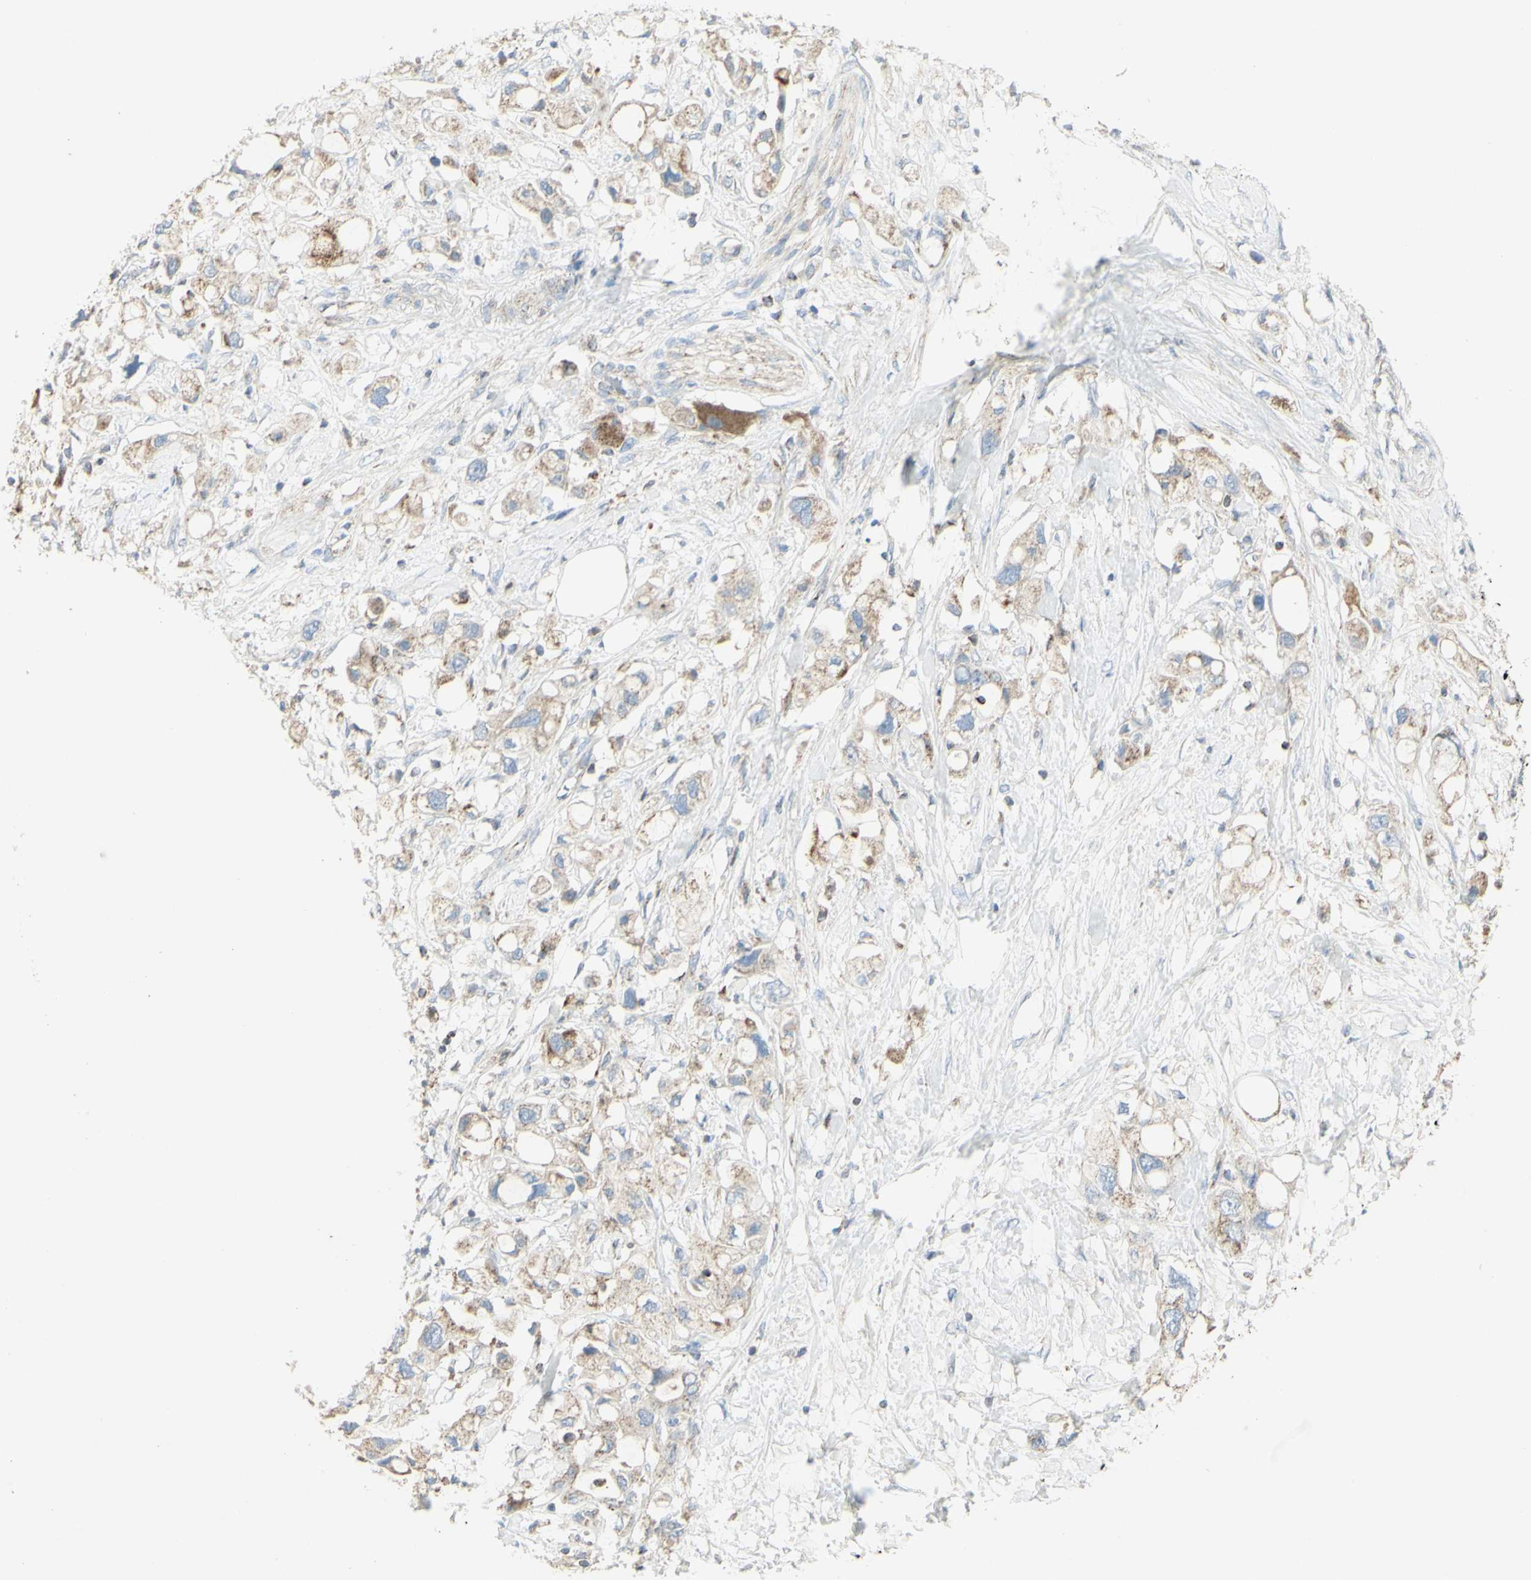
{"staining": {"intensity": "weak", "quantity": "<25%", "location": "cytoplasmic/membranous"}, "tissue": "pancreatic cancer", "cell_type": "Tumor cells", "image_type": "cancer", "snomed": [{"axis": "morphology", "description": "Adenocarcinoma, NOS"}, {"axis": "topography", "description": "Pancreas"}], "caption": "The immunohistochemistry (IHC) histopathology image has no significant positivity in tumor cells of pancreatic cancer (adenocarcinoma) tissue. (Stains: DAB immunohistochemistry with hematoxylin counter stain, Microscopy: brightfield microscopy at high magnification).", "gene": "CNTNAP1", "patient": {"sex": "female", "age": 56}}